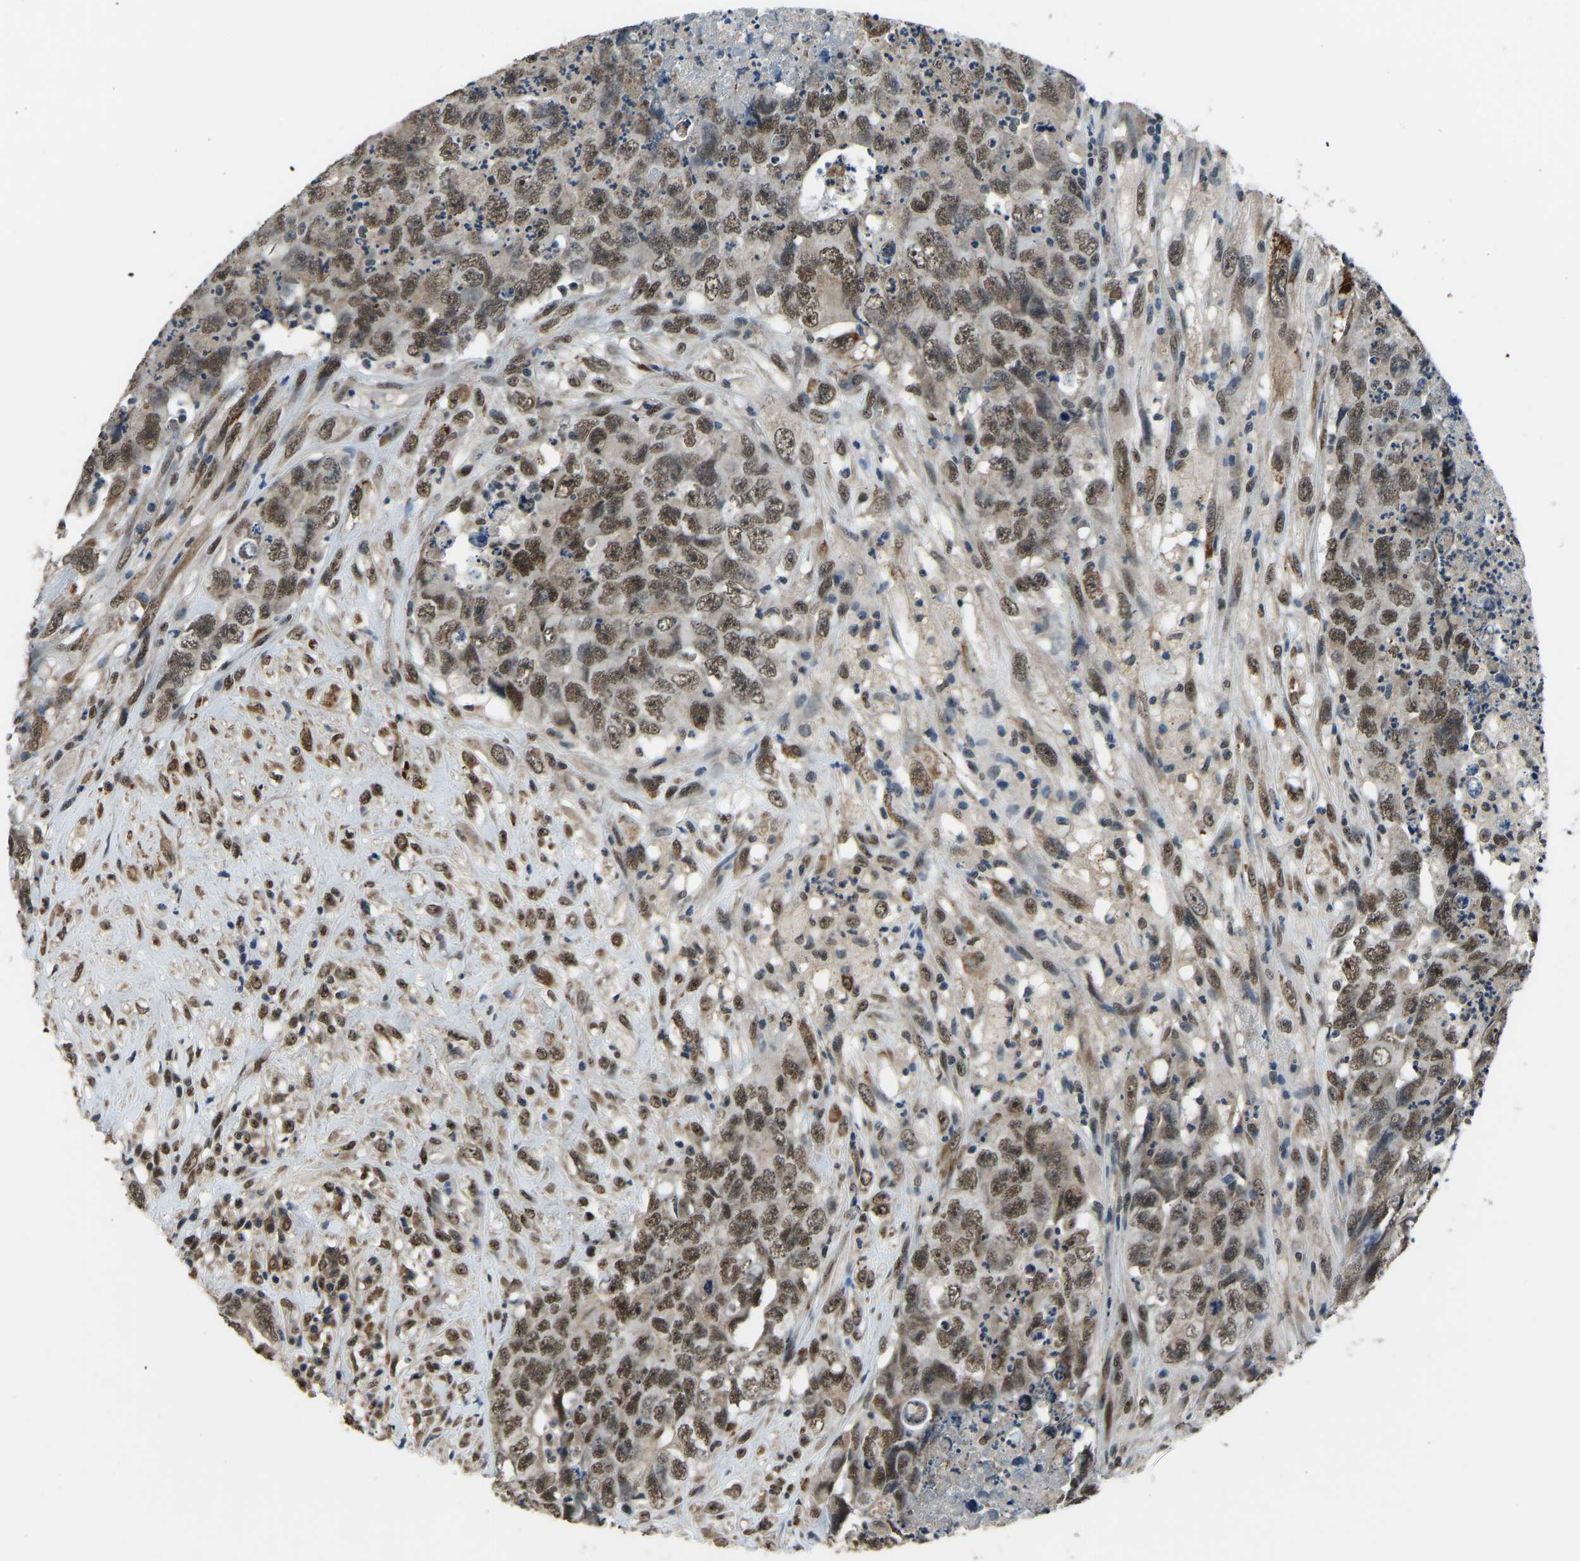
{"staining": {"intensity": "moderate", "quantity": ">75%", "location": "nuclear"}, "tissue": "testis cancer", "cell_type": "Tumor cells", "image_type": "cancer", "snomed": [{"axis": "morphology", "description": "Carcinoma, Embryonal, NOS"}, {"axis": "topography", "description": "Testis"}], "caption": "Embryonal carcinoma (testis) tissue displays moderate nuclear expression in about >75% of tumor cells, visualized by immunohistochemistry. (DAB (3,3'-diaminobenzidine) = brown stain, brightfield microscopy at high magnification).", "gene": "FOS", "patient": {"sex": "male", "age": 32}}